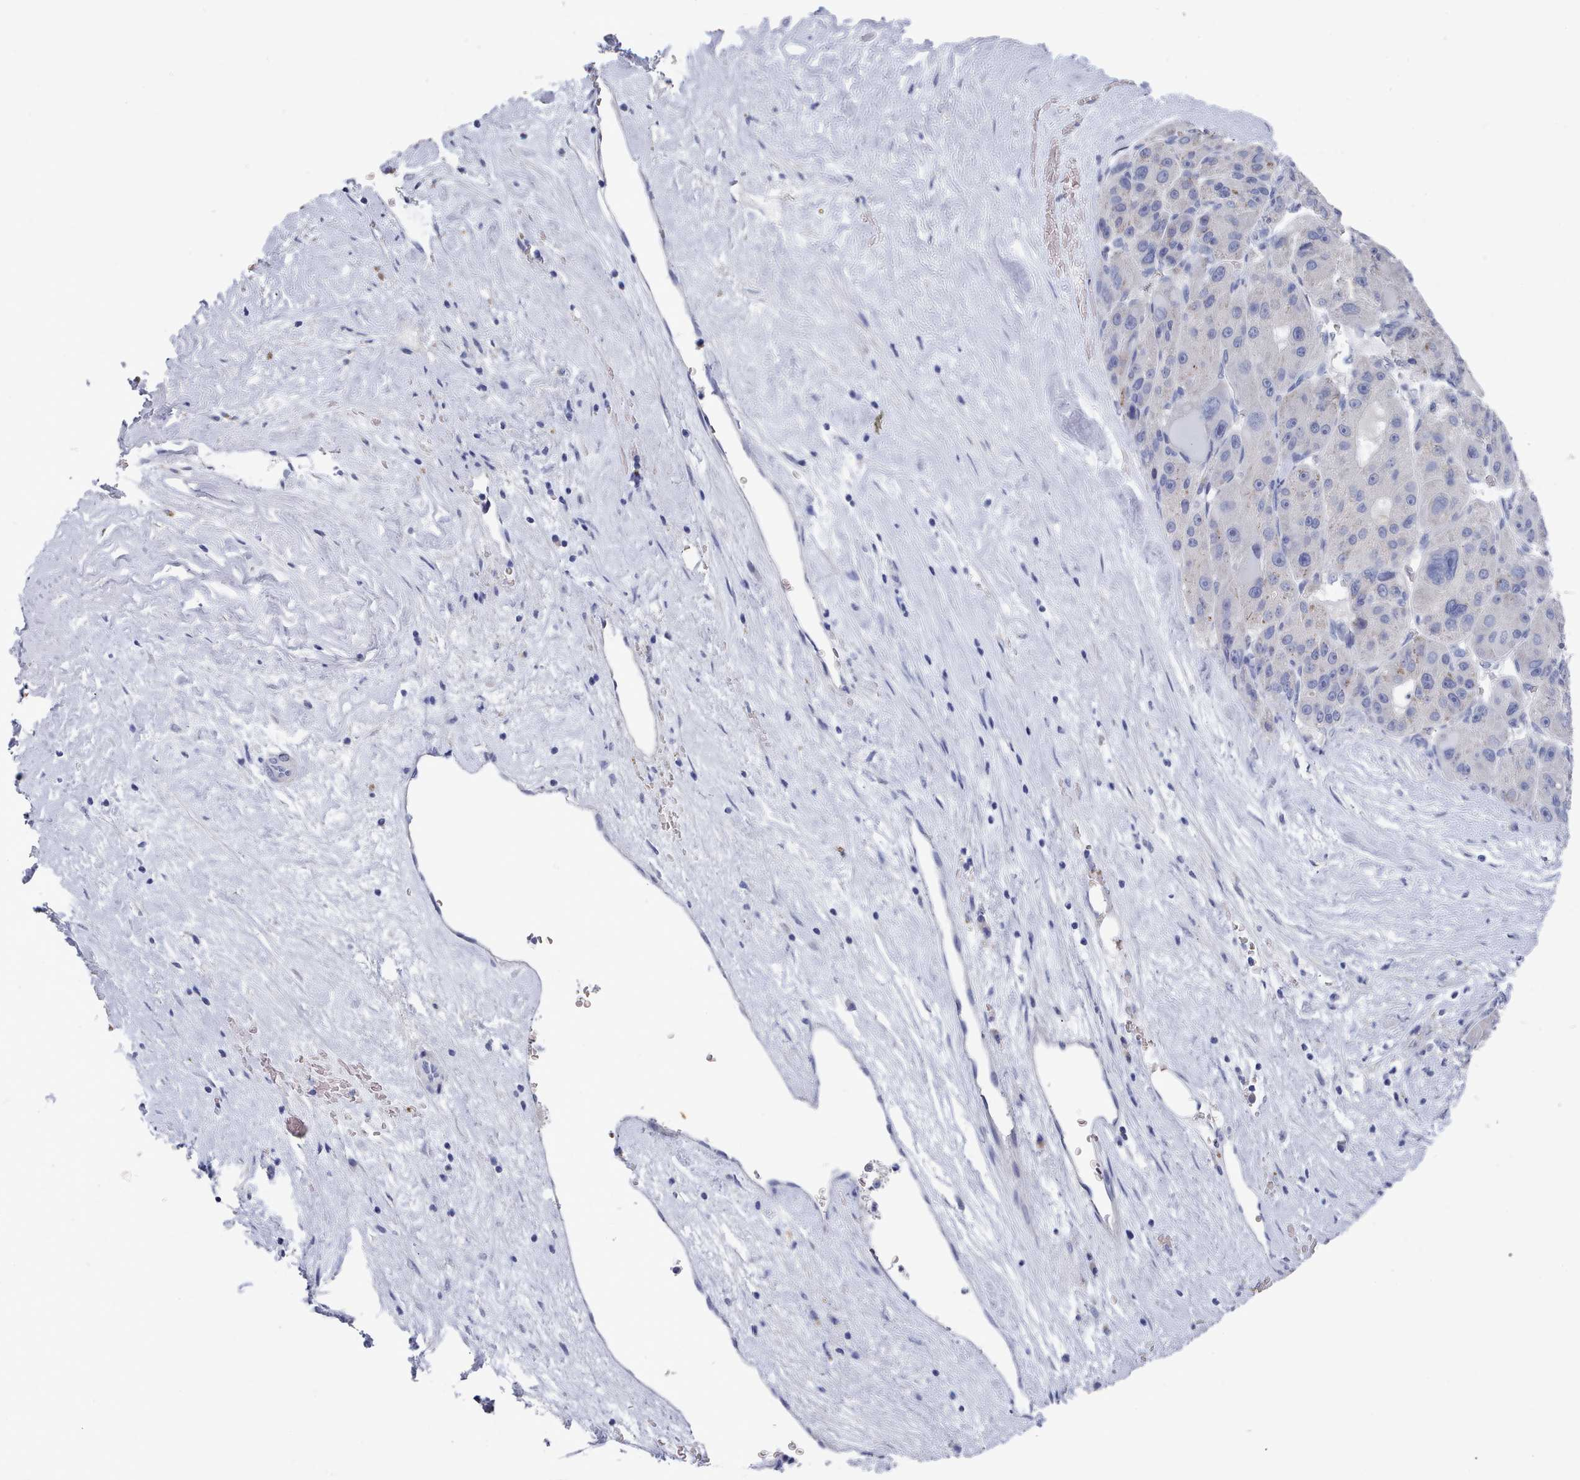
{"staining": {"intensity": "negative", "quantity": "none", "location": "none"}, "tissue": "liver cancer", "cell_type": "Tumor cells", "image_type": "cancer", "snomed": [{"axis": "morphology", "description": "Carcinoma, Hepatocellular, NOS"}, {"axis": "topography", "description": "Liver"}], "caption": "Protein analysis of liver hepatocellular carcinoma reveals no significant staining in tumor cells.", "gene": "ACAD11", "patient": {"sex": "male", "age": 76}}